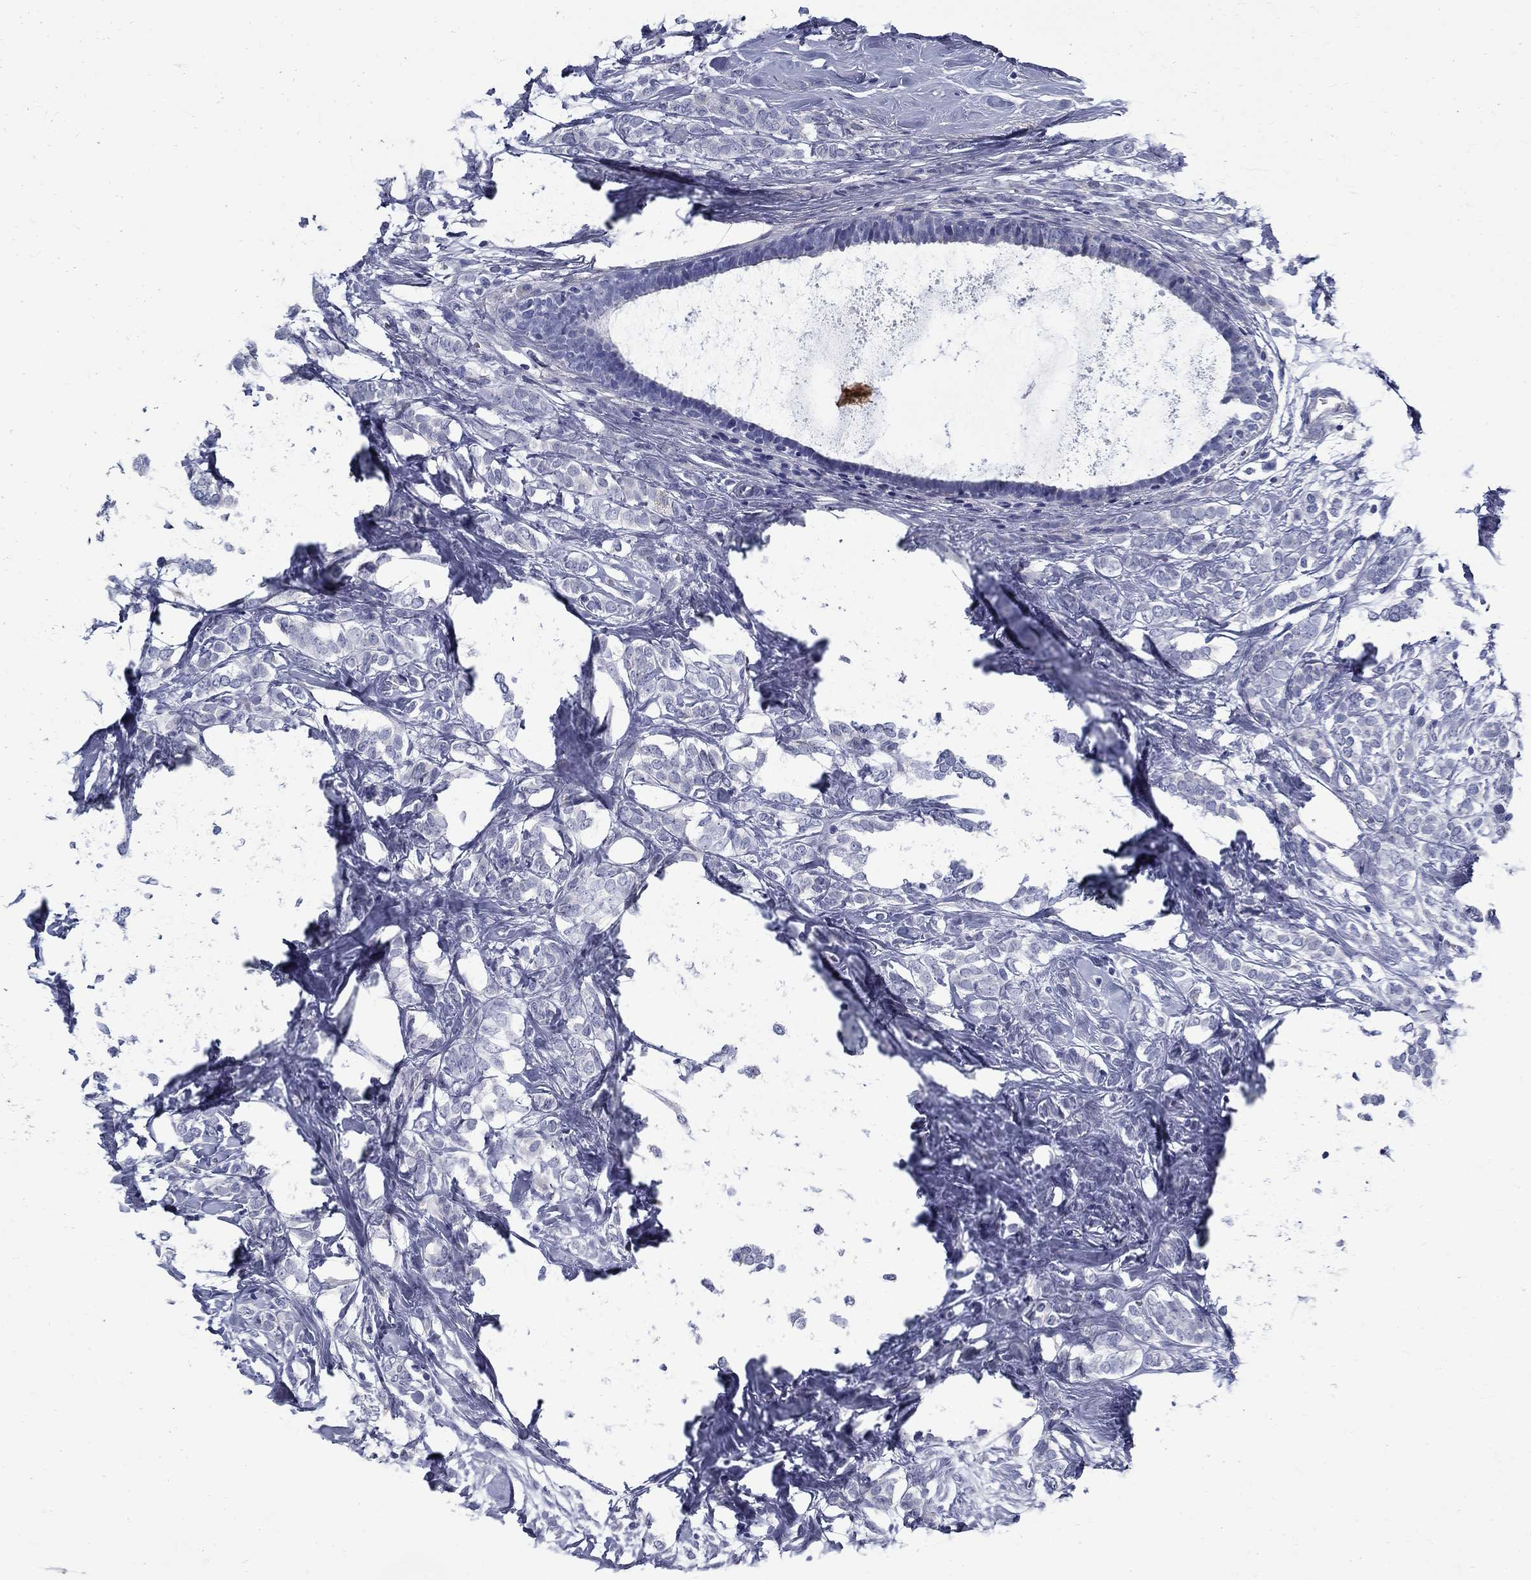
{"staining": {"intensity": "negative", "quantity": "none", "location": "none"}, "tissue": "breast cancer", "cell_type": "Tumor cells", "image_type": "cancer", "snomed": [{"axis": "morphology", "description": "Lobular carcinoma"}, {"axis": "topography", "description": "Breast"}], "caption": "A micrograph of human lobular carcinoma (breast) is negative for staining in tumor cells.", "gene": "TGM4", "patient": {"sex": "female", "age": 49}}